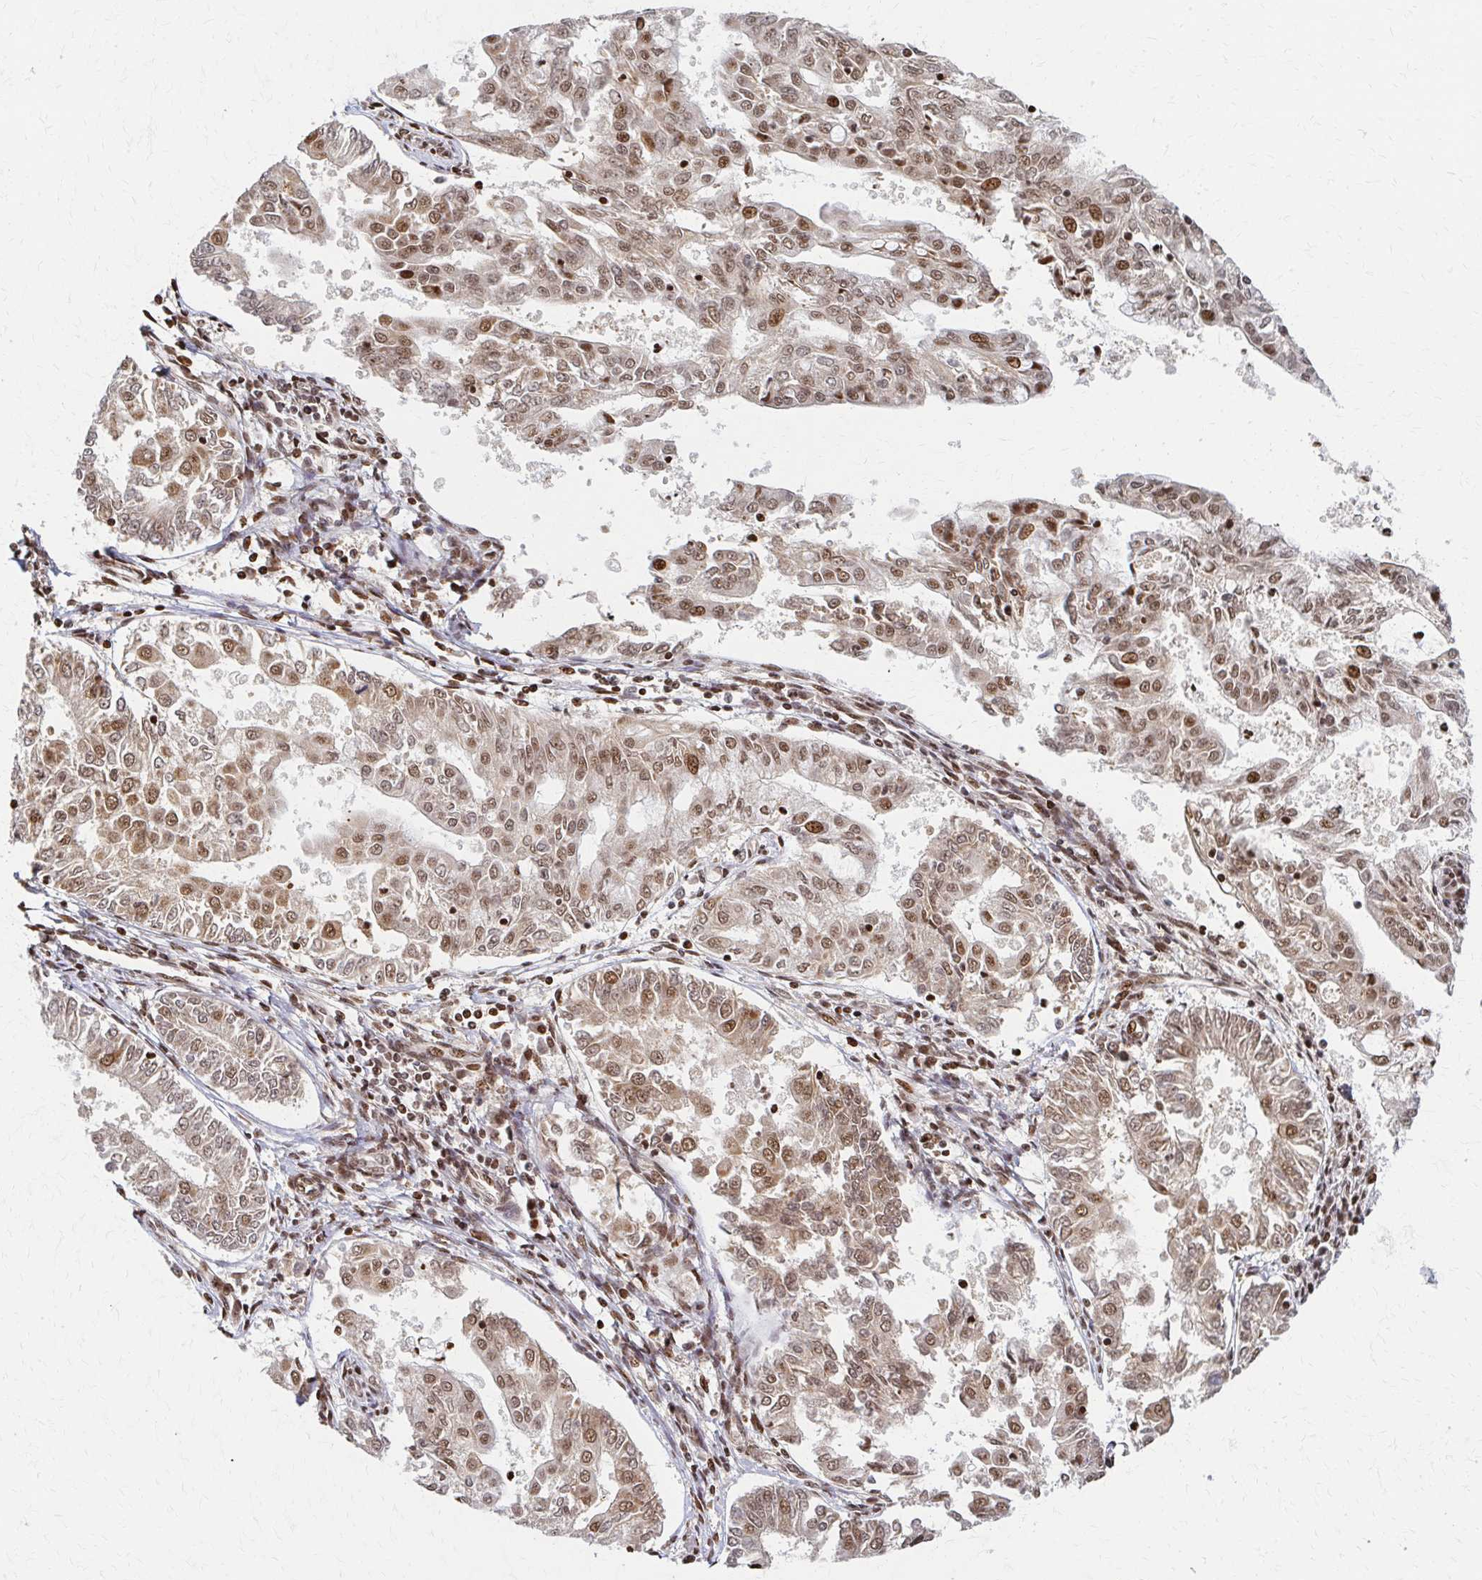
{"staining": {"intensity": "moderate", "quantity": ">75%", "location": "nuclear"}, "tissue": "endometrial cancer", "cell_type": "Tumor cells", "image_type": "cancer", "snomed": [{"axis": "morphology", "description": "Adenocarcinoma, NOS"}, {"axis": "topography", "description": "Endometrium"}], "caption": "Immunohistochemical staining of human endometrial cancer demonstrates medium levels of moderate nuclear protein positivity in approximately >75% of tumor cells.", "gene": "PSMD7", "patient": {"sex": "female", "age": 68}}